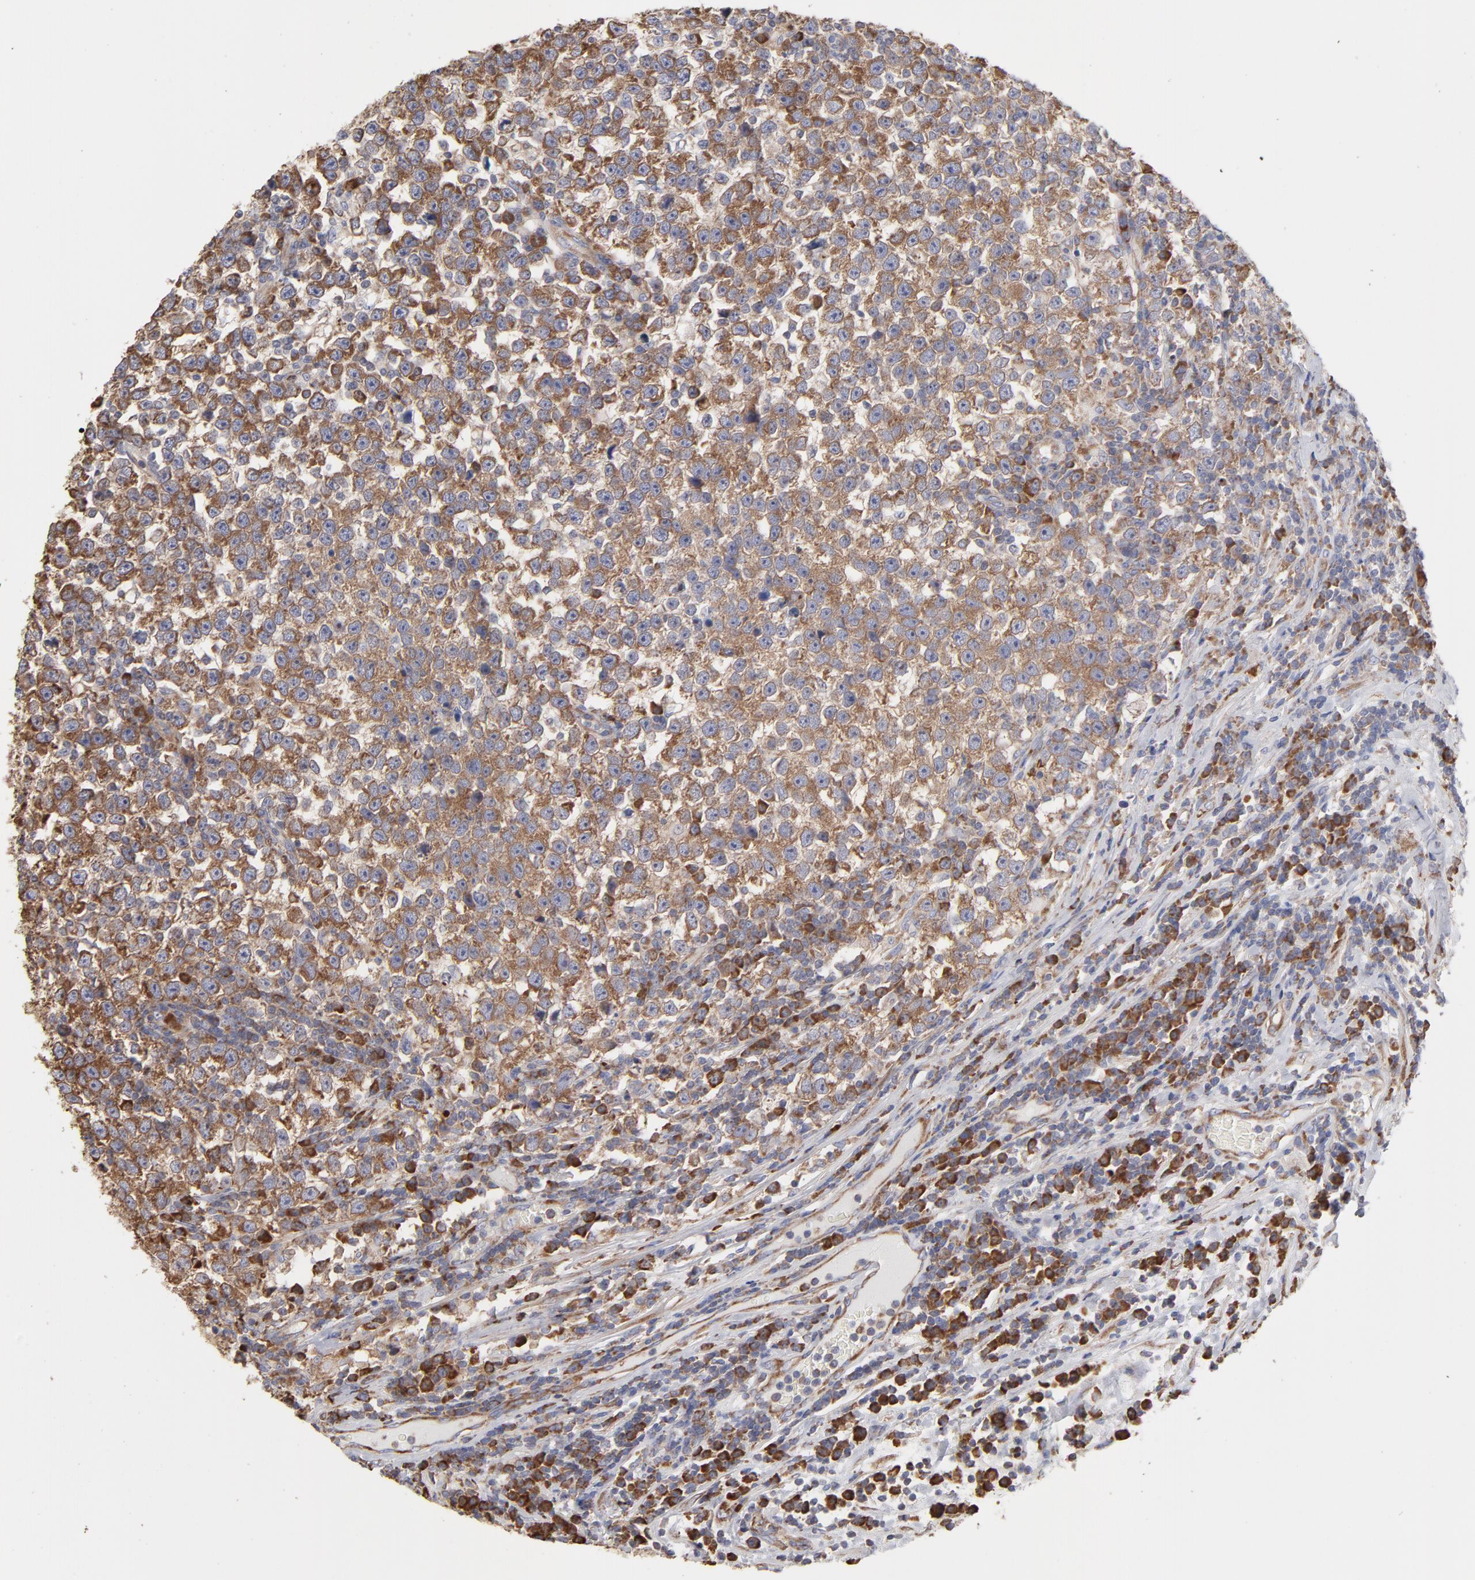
{"staining": {"intensity": "moderate", "quantity": ">75%", "location": "cytoplasmic/membranous"}, "tissue": "testis cancer", "cell_type": "Tumor cells", "image_type": "cancer", "snomed": [{"axis": "morphology", "description": "Seminoma, NOS"}, {"axis": "topography", "description": "Testis"}], "caption": "Immunohistochemistry photomicrograph of human testis seminoma stained for a protein (brown), which shows medium levels of moderate cytoplasmic/membranous positivity in approximately >75% of tumor cells.", "gene": "RPL3", "patient": {"sex": "male", "age": 43}}